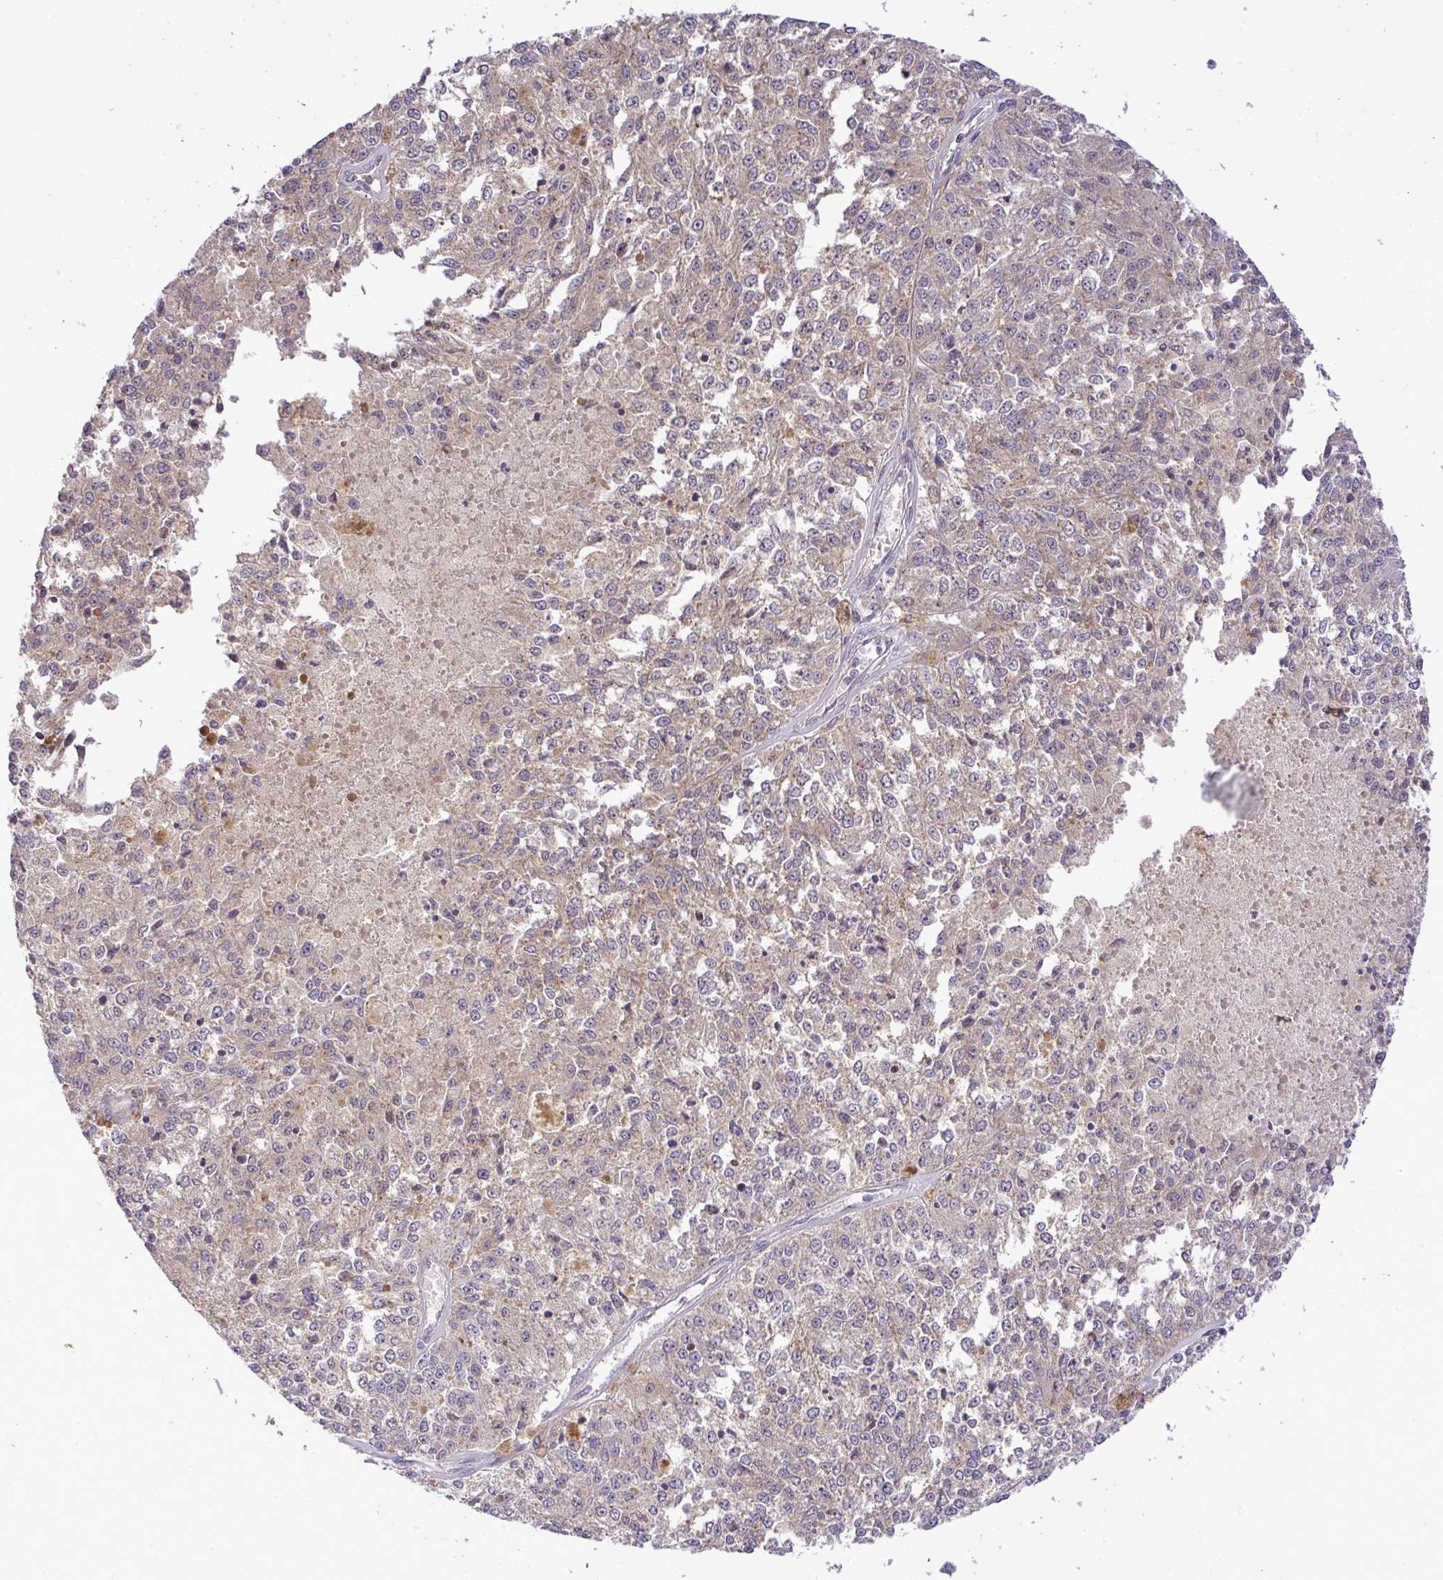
{"staining": {"intensity": "weak", "quantity": "<25%", "location": "cytoplasmic/membranous"}, "tissue": "melanoma", "cell_type": "Tumor cells", "image_type": "cancer", "snomed": [{"axis": "morphology", "description": "Malignant melanoma, Metastatic site"}, {"axis": "topography", "description": "Lymph node"}], "caption": "This is a image of immunohistochemistry (IHC) staining of malignant melanoma (metastatic site), which shows no positivity in tumor cells. The staining was performed using DAB (3,3'-diaminobenzidine) to visualize the protein expression in brown, while the nuclei were stained in blue with hematoxylin (Magnification: 20x).", "gene": "SLC9A6", "patient": {"sex": "female", "age": 64}}